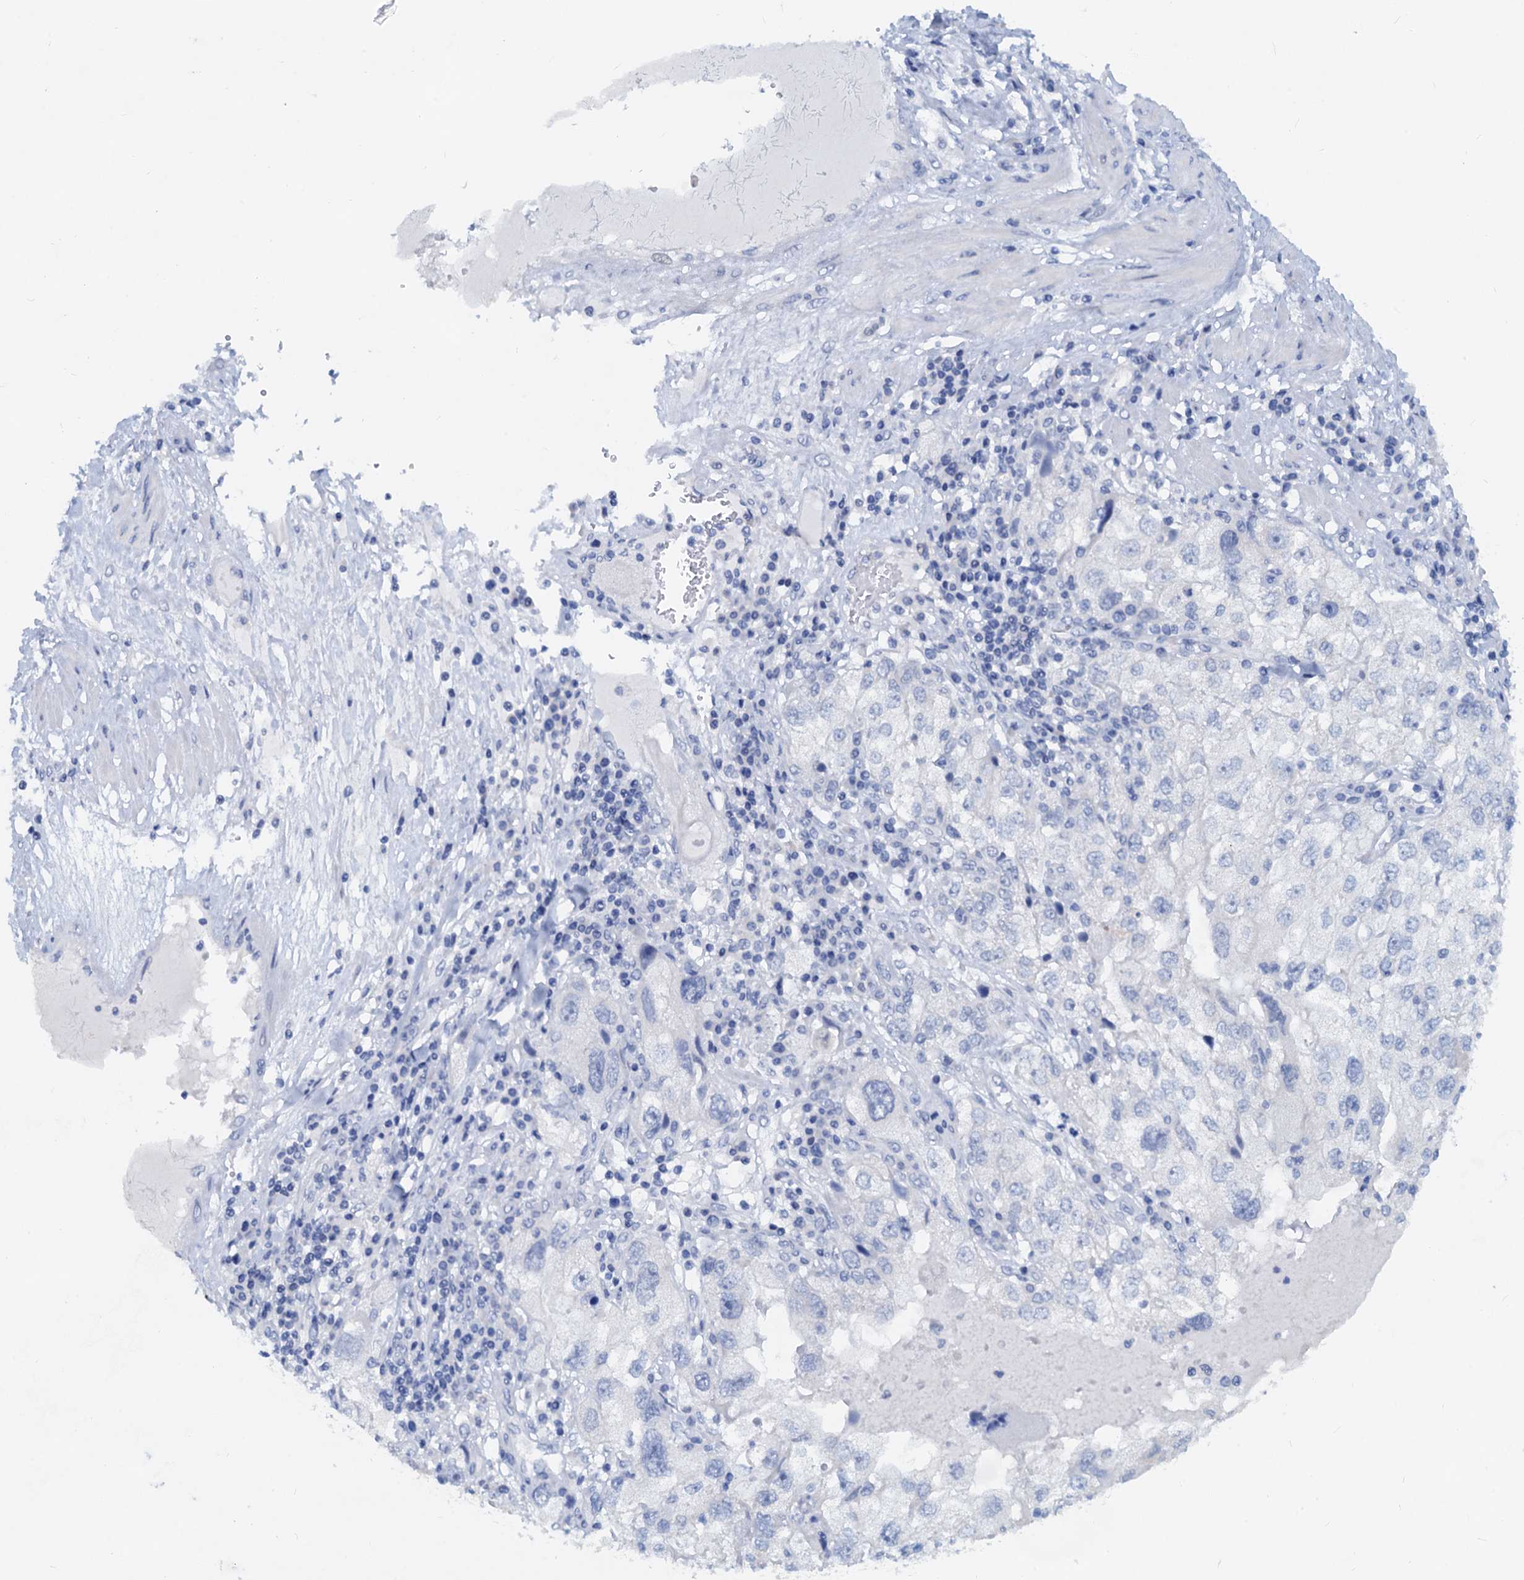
{"staining": {"intensity": "negative", "quantity": "none", "location": "none"}, "tissue": "endometrial cancer", "cell_type": "Tumor cells", "image_type": "cancer", "snomed": [{"axis": "morphology", "description": "Adenocarcinoma, NOS"}, {"axis": "topography", "description": "Endometrium"}], "caption": "Photomicrograph shows no significant protein staining in tumor cells of endometrial cancer.", "gene": "PTGES3", "patient": {"sex": "female", "age": 49}}